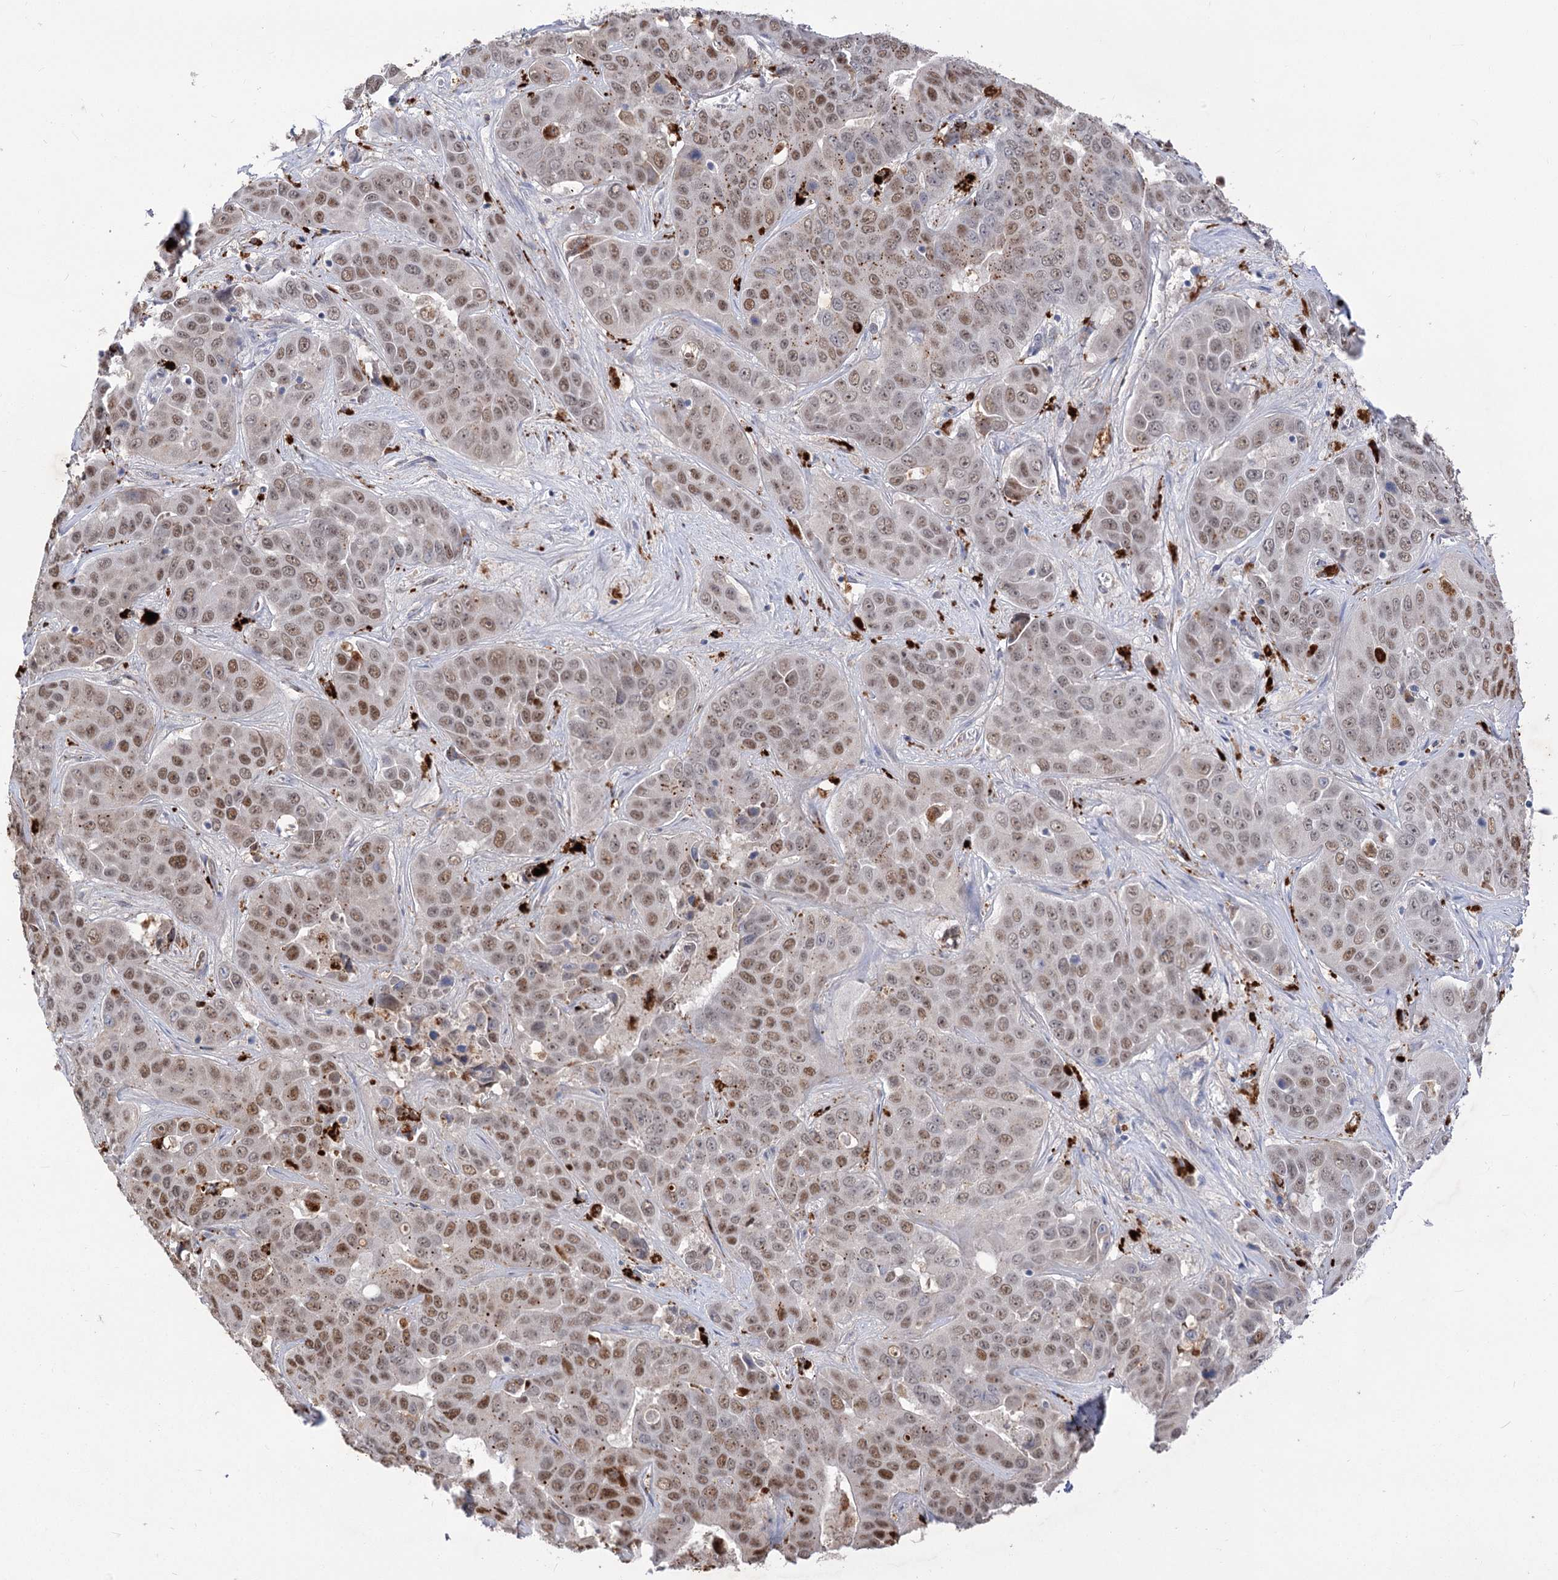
{"staining": {"intensity": "moderate", "quantity": ">75%", "location": "nuclear"}, "tissue": "liver cancer", "cell_type": "Tumor cells", "image_type": "cancer", "snomed": [{"axis": "morphology", "description": "Cholangiocarcinoma"}, {"axis": "topography", "description": "Liver"}], "caption": "Immunohistochemistry (IHC) of liver cancer (cholangiocarcinoma) exhibits medium levels of moderate nuclear expression in about >75% of tumor cells. The staining was performed using DAB (3,3'-diaminobenzidine), with brown indicating positive protein expression. Nuclei are stained blue with hematoxylin.", "gene": "SIAE", "patient": {"sex": "female", "age": 52}}